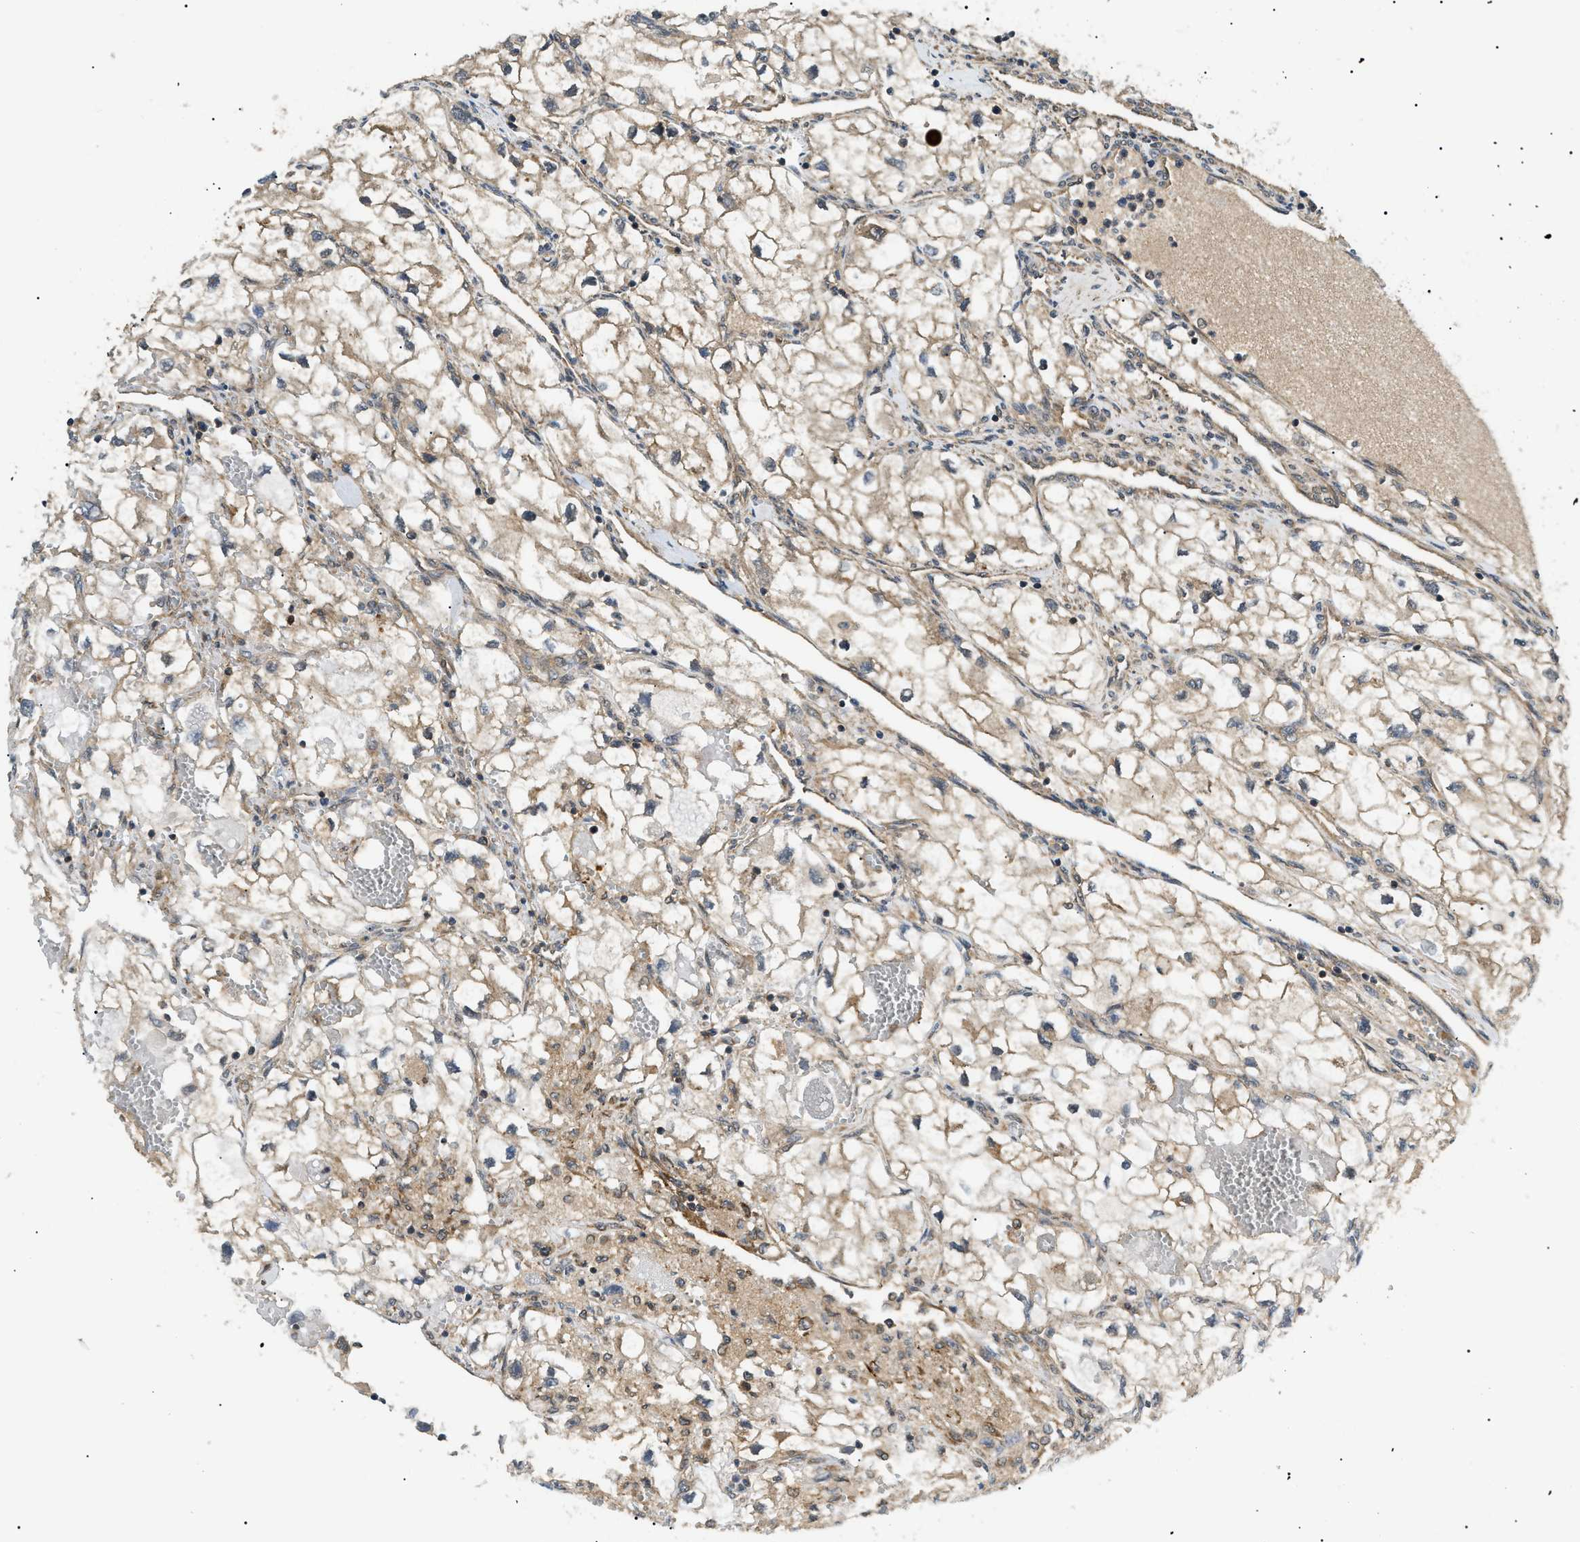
{"staining": {"intensity": "weak", "quantity": ">75%", "location": "cytoplasmic/membranous"}, "tissue": "renal cancer", "cell_type": "Tumor cells", "image_type": "cancer", "snomed": [{"axis": "morphology", "description": "Adenocarcinoma, NOS"}, {"axis": "topography", "description": "Kidney"}], "caption": "Human renal cancer stained for a protein (brown) reveals weak cytoplasmic/membranous positive positivity in approximately >75% of tumor cells.", "gene": "ATP6AP1", "patient": {"sex": "female", "age": 70}}